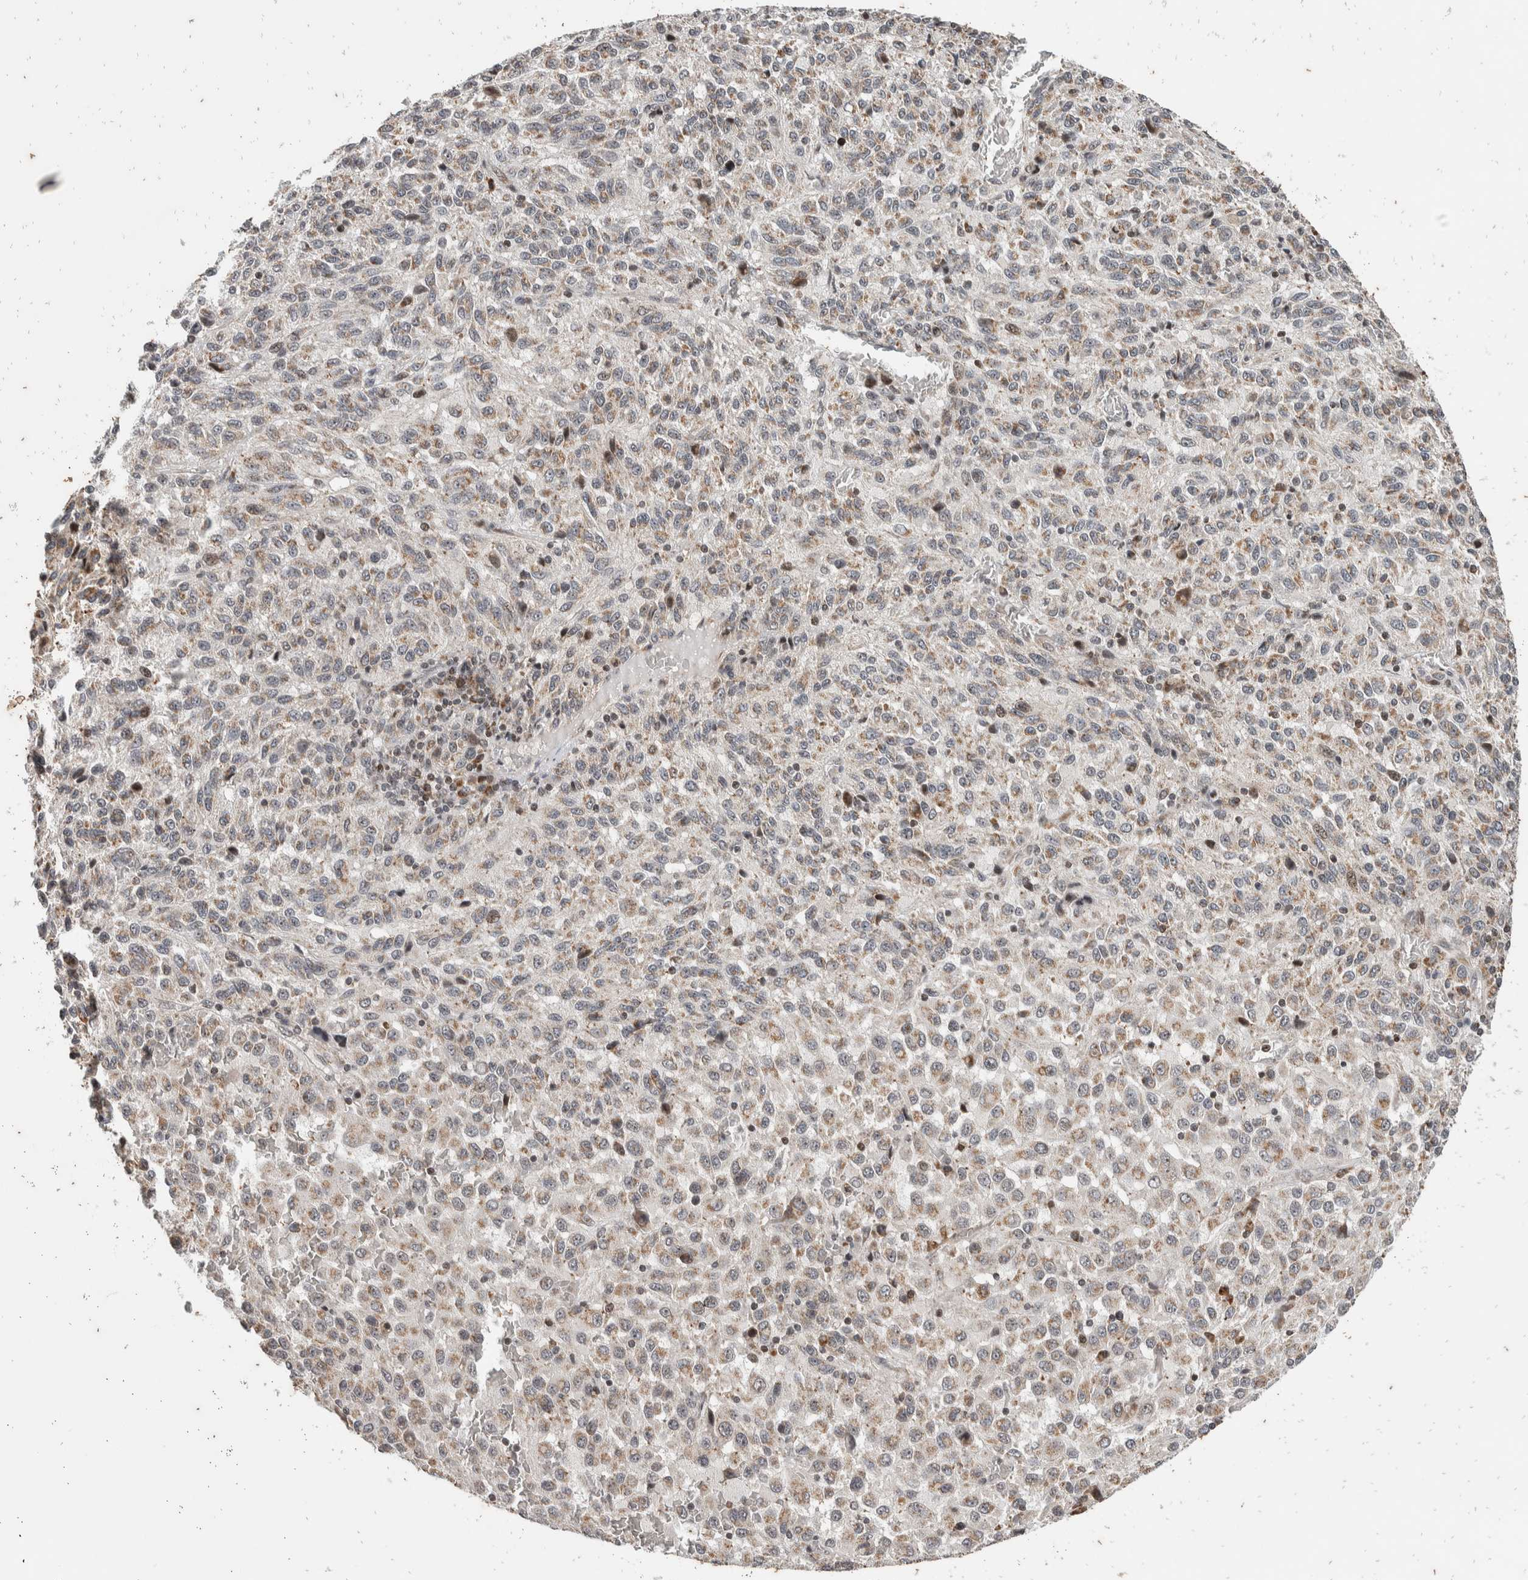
{"staining": {"intensity": "weak", "quantity": "25%-75%", "location": "cytoplasmic/membranous,nuclear"}, "tissue": "melanoma", "cell_type": "Tumor cells", "image_type": "cancer", "snomed": [{"axis": "morphology", "description": "Malignant melanoma, Metastatic site"}, {"axis": "topography", "description": "Lung"}], "caption": "A photomicrograph of human malignant melanoma (metastatic site) stained for a protein demonstrates weak cytoplasmic/membranous and nuclear brown staining in tumor cells.", "gene": "ATXN7L1", "patient": {"sex": "male", "age": 64}}